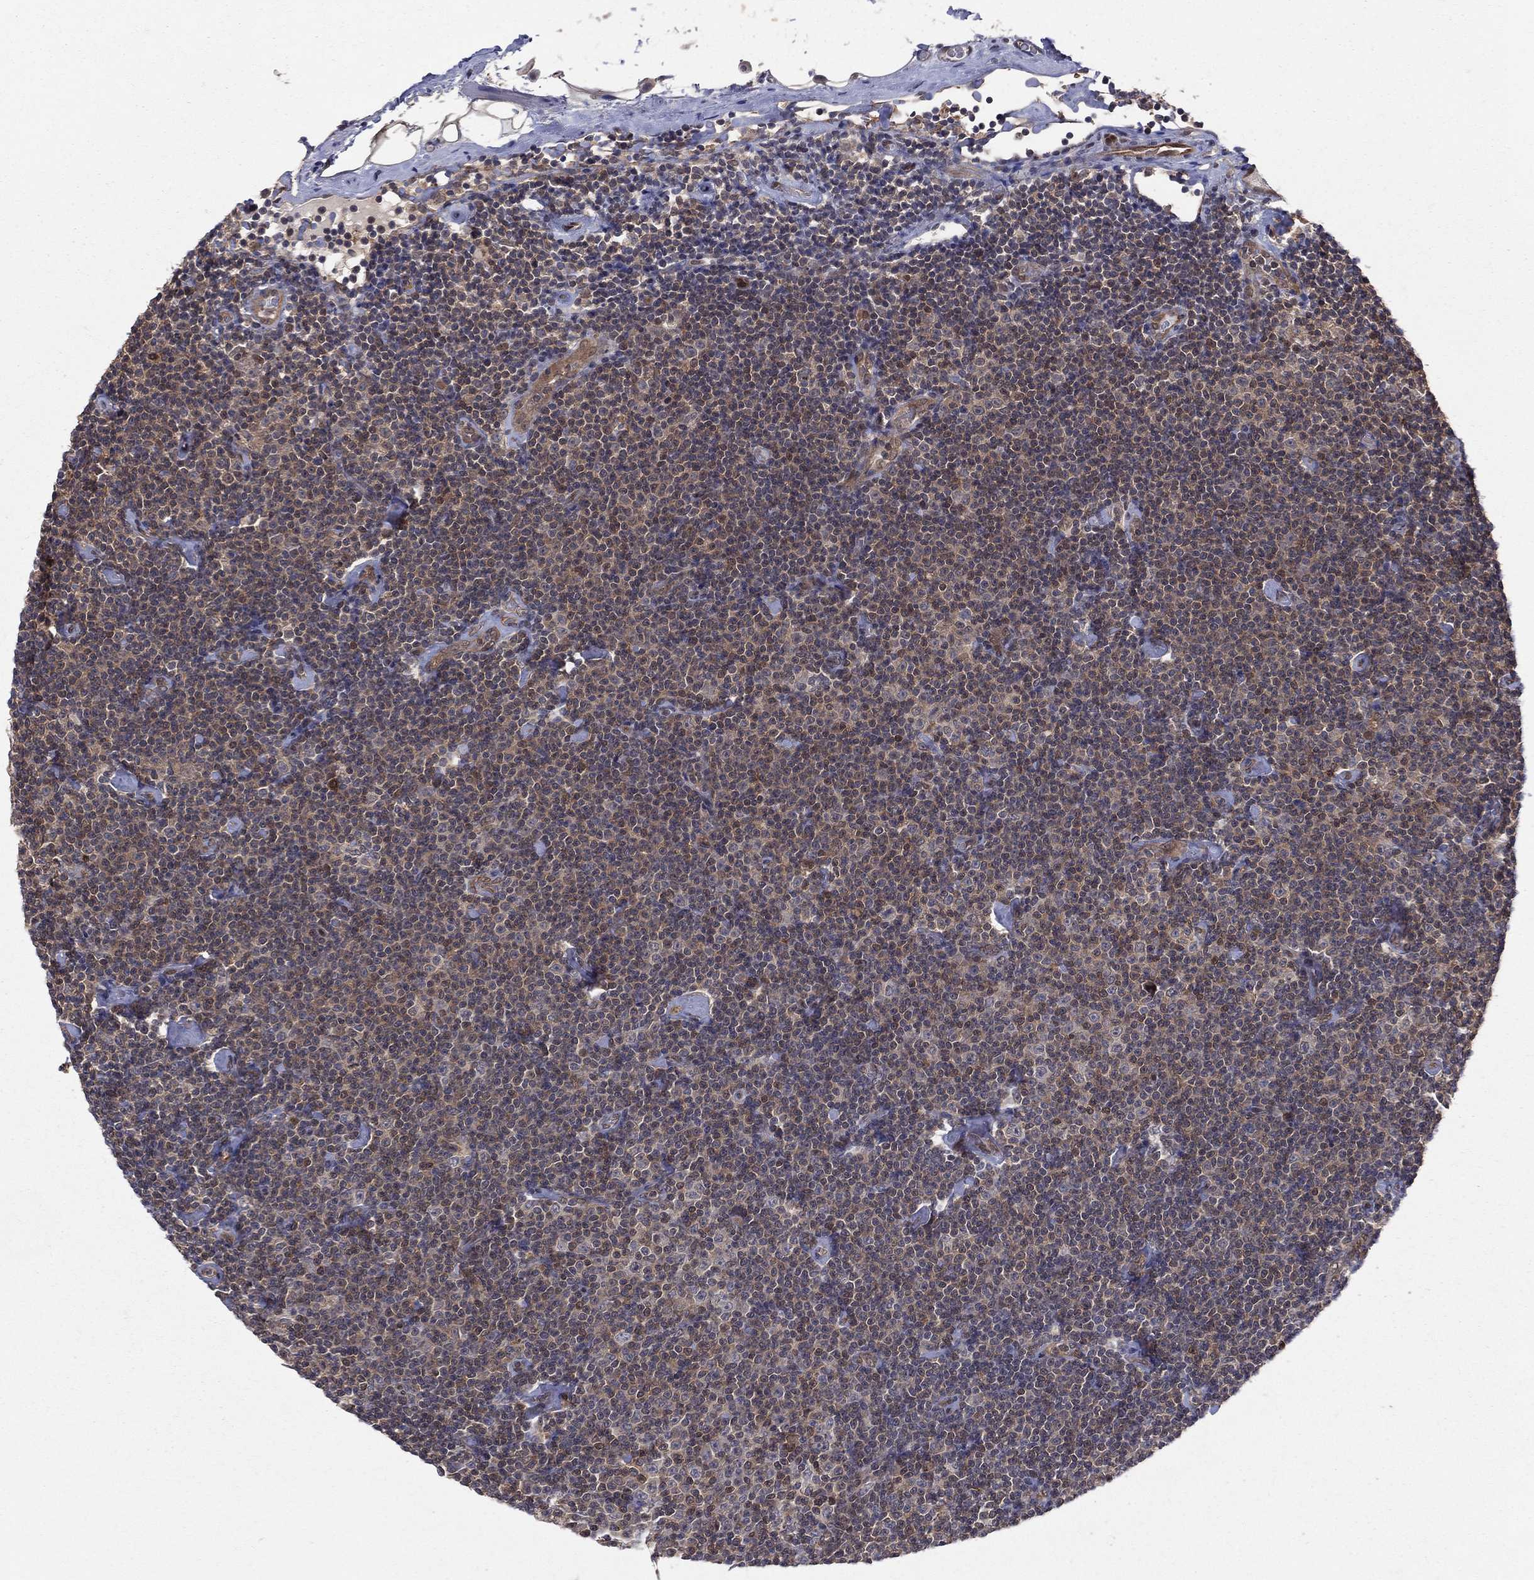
{"staining": {"intensity": "moderate", "quantity": "<25%", "location": "cytoplasmic/membranous,nuclear"}, "tissue": "lymphoma", "cell_type": "Tumor cells", "image_type": "cancer", "snomed": [{"axis": "morphology", "description": "Malignant lymphoma, non-Hodgkin's type, Low grade"}, {"axis": "topography", "description": "Lymph node"}], "caption": "An IHC image of tumor tissue is shown. Protein staining in brown labels moderate cytoplasmic/membranous and nuclear positivity in lymphoma within tumor cells.", "gene": "GMPR2", "patient": {"sex": "male", "age": 81}}